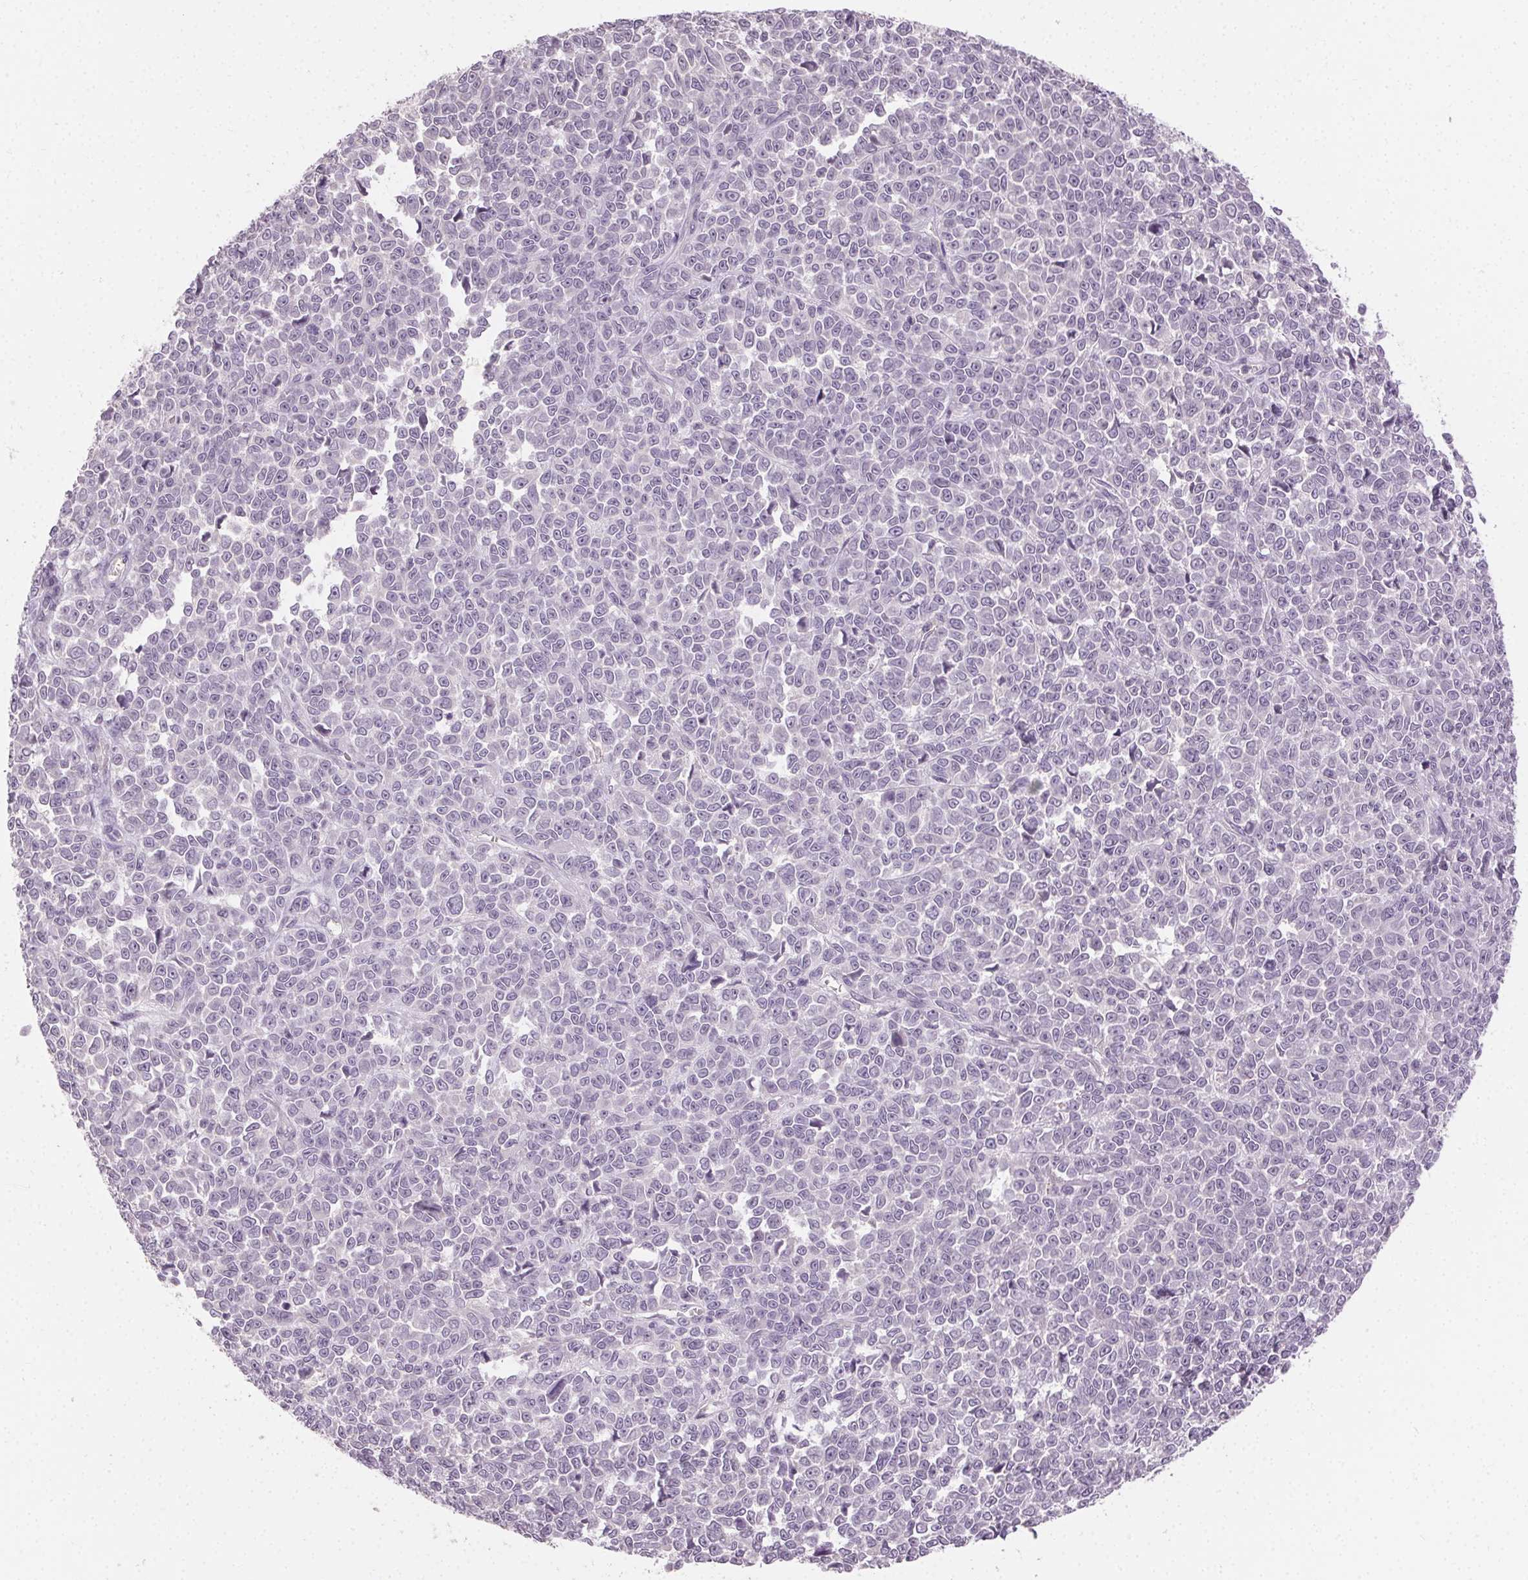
{"staining": {"intensity": "negative", "quantity": "none", "location": "none"}, "tissue": "melanoma", "cell_type": "Tumor cells", "image_type": "cancer", "snomed": [{"axis": "morphology", "description": "Malignant melanoma, NOS"}, {"axis": "topography", "description": "Skin"}], "caption": "Tumor cells are negative for protein expression in human melanoma.", "gene": "CLTRN", "patient": {"sex": "female", "age": 95}}